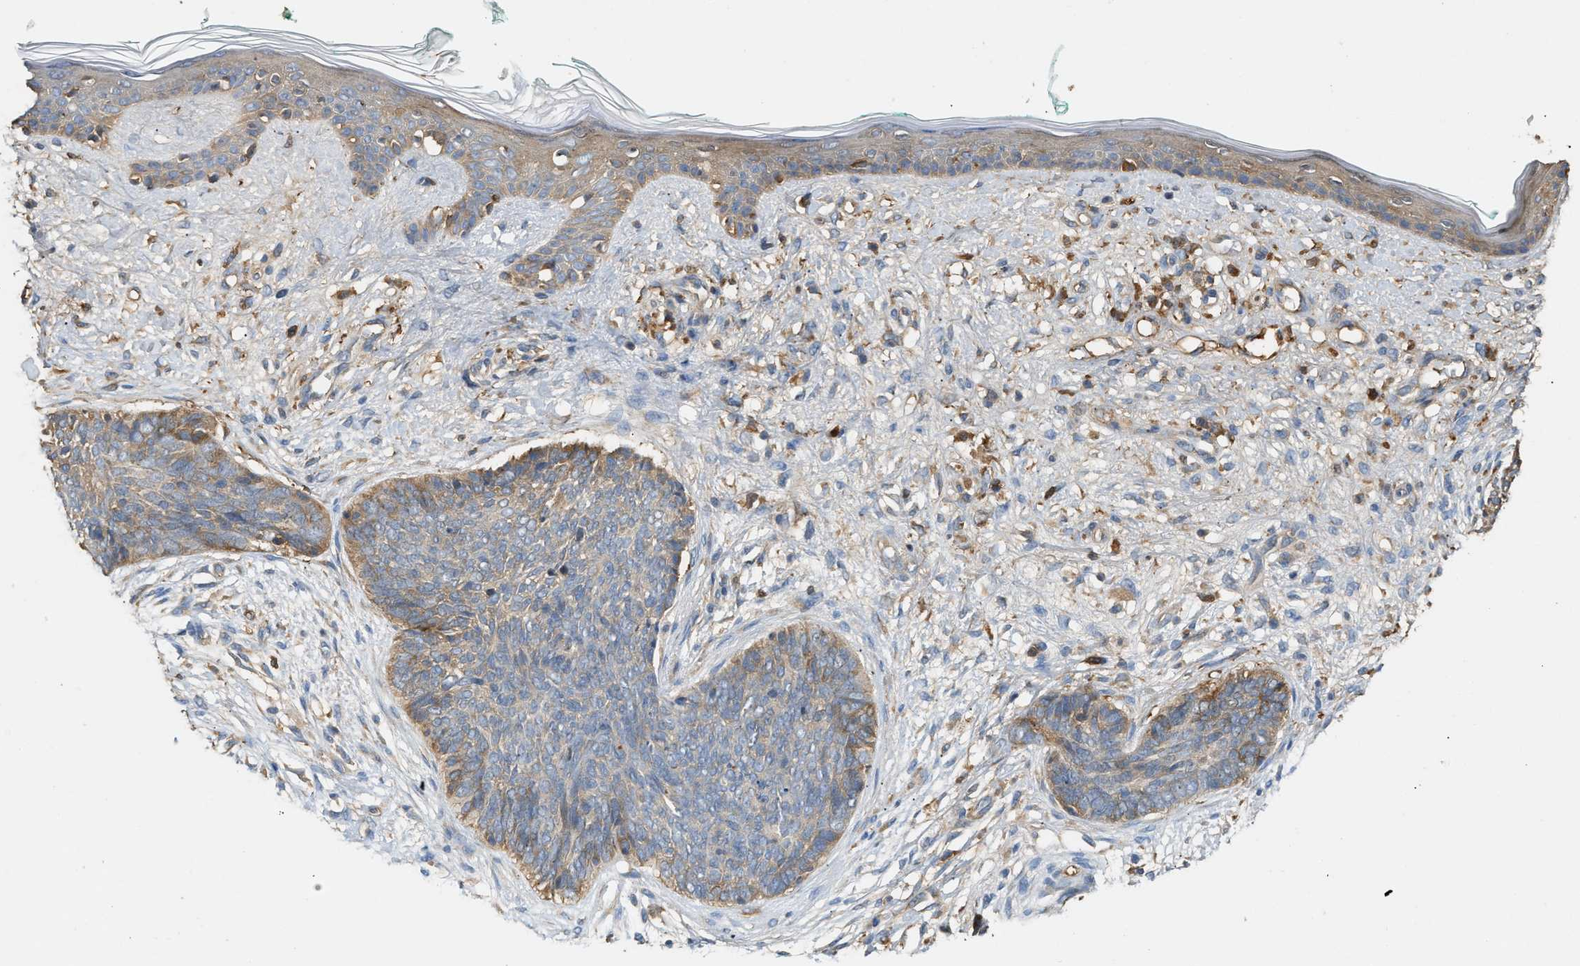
{"staining": {"intensity": "moderate", "quantity": "25%-75%", "location": "cytoplasmic/membranous"}, "tissue": "skin cancer", "cell_type": "Tumor cells", "image_type": "cancer", "snomed": [{"axis": "morphology", "description": "Basal cell carcinoma"}, {"axis": "topography", "description": "Skin"}], "caption": "Basal cell carcinoma (skin) was stained to show a protein in brown. There is medium levels of moderate cytoplasmic/membranous staining in about 25%-75% of tumor cells.", "gene": "TMEM268", "patient": {"sex": "female", "age": 84}}